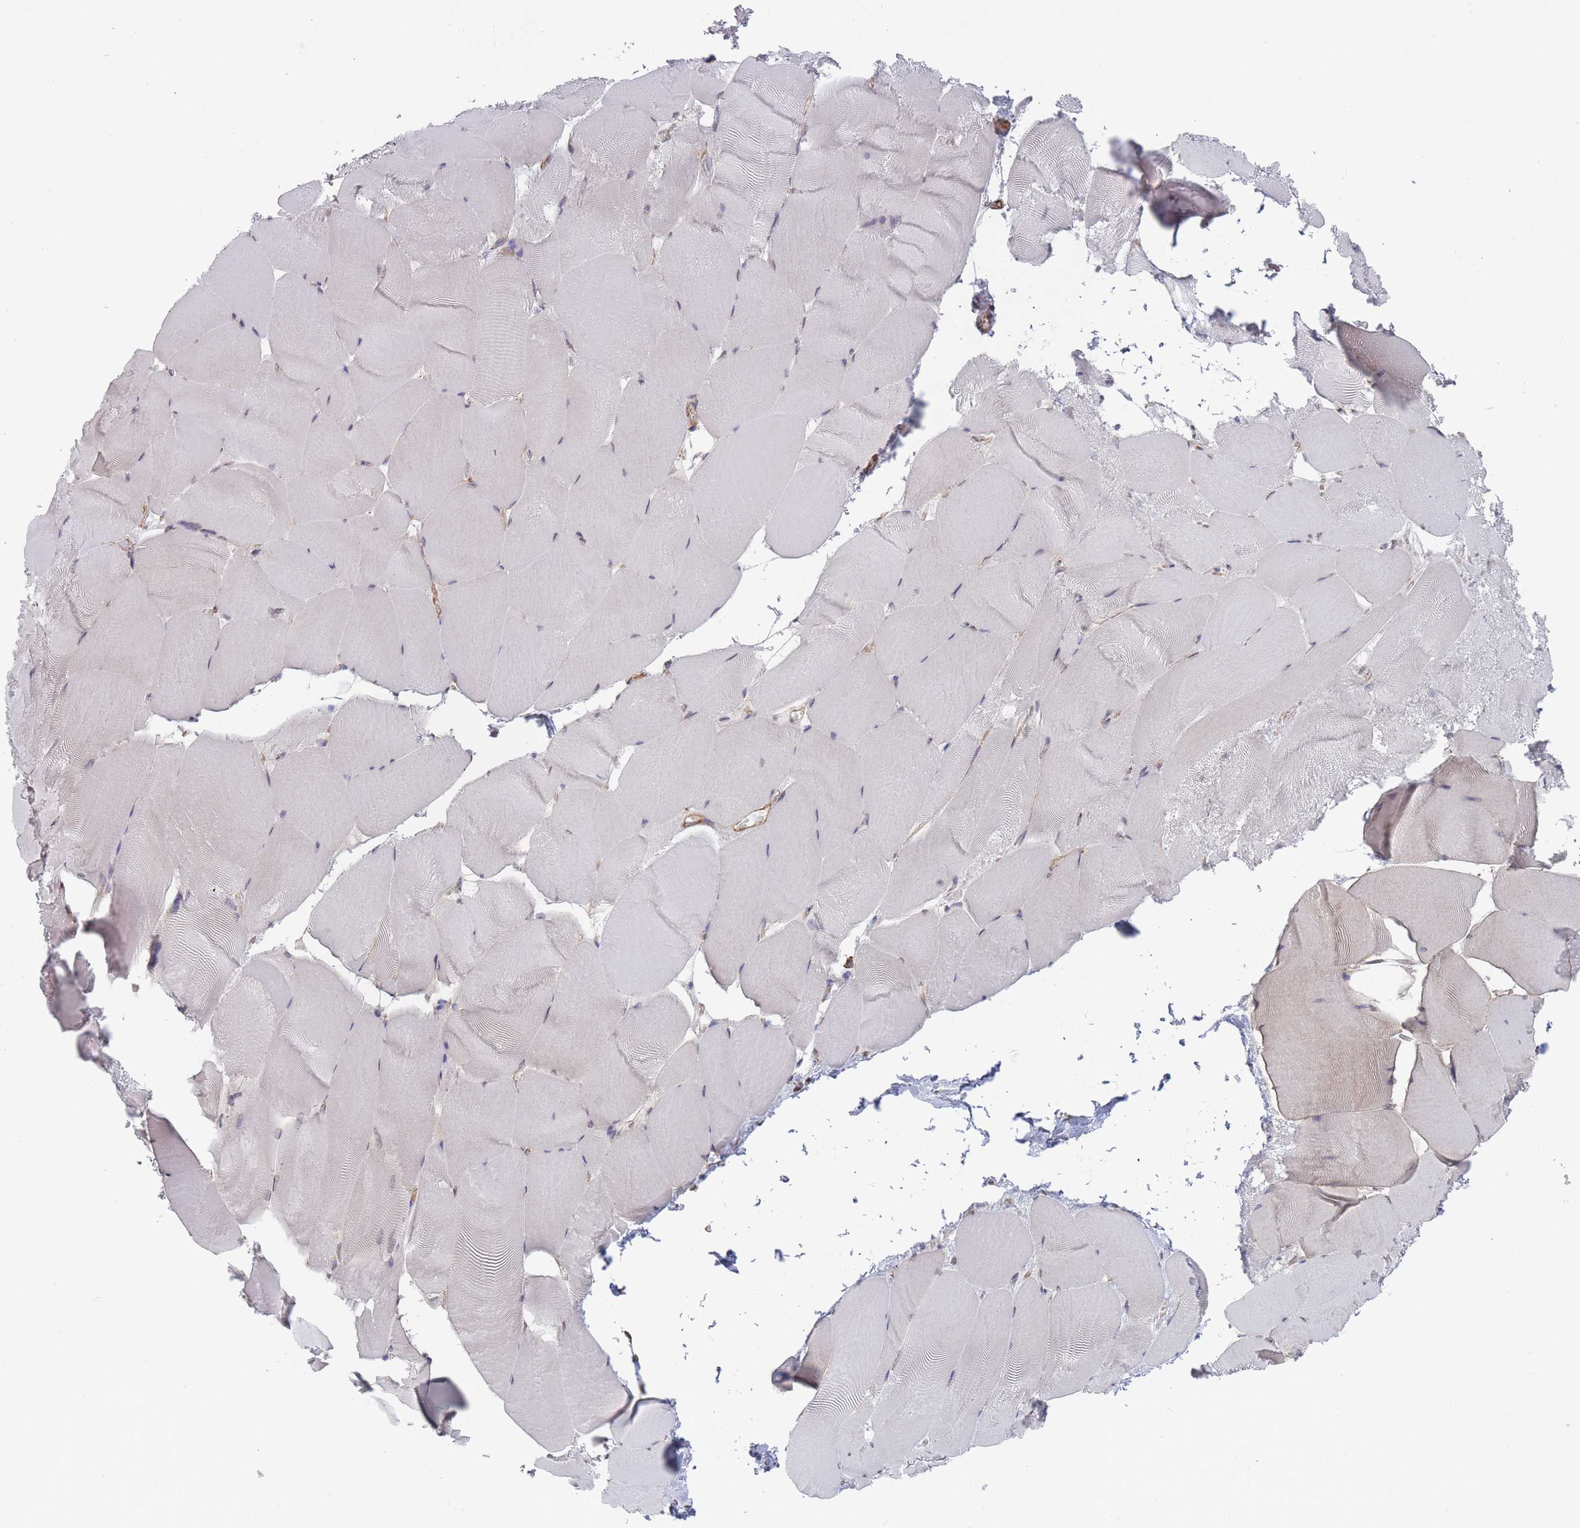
{"staining": {"intensity": "weak", "quantity": "<25%", "location": "cytoplasmic/membranous"}, "tissue": "skeletal muscle", "cell_type": "Myocytes", "image_type": "normal", "snomed": [{"axis": "morphology", "description": "Normal tissue, NOS"}, {"axis": "topography", "description": "Skeletal muscle"}], "caption": "Immunohistochemistry of benign human skeletal muscle demonstrates no expression in myocytes. (DAB (3,3'-diaminobenzidine) IHC visualized using brightfield microscopy, high magnification).", "gene": "SLC1A6", "patient": {"sex": "female", "age": 64}}